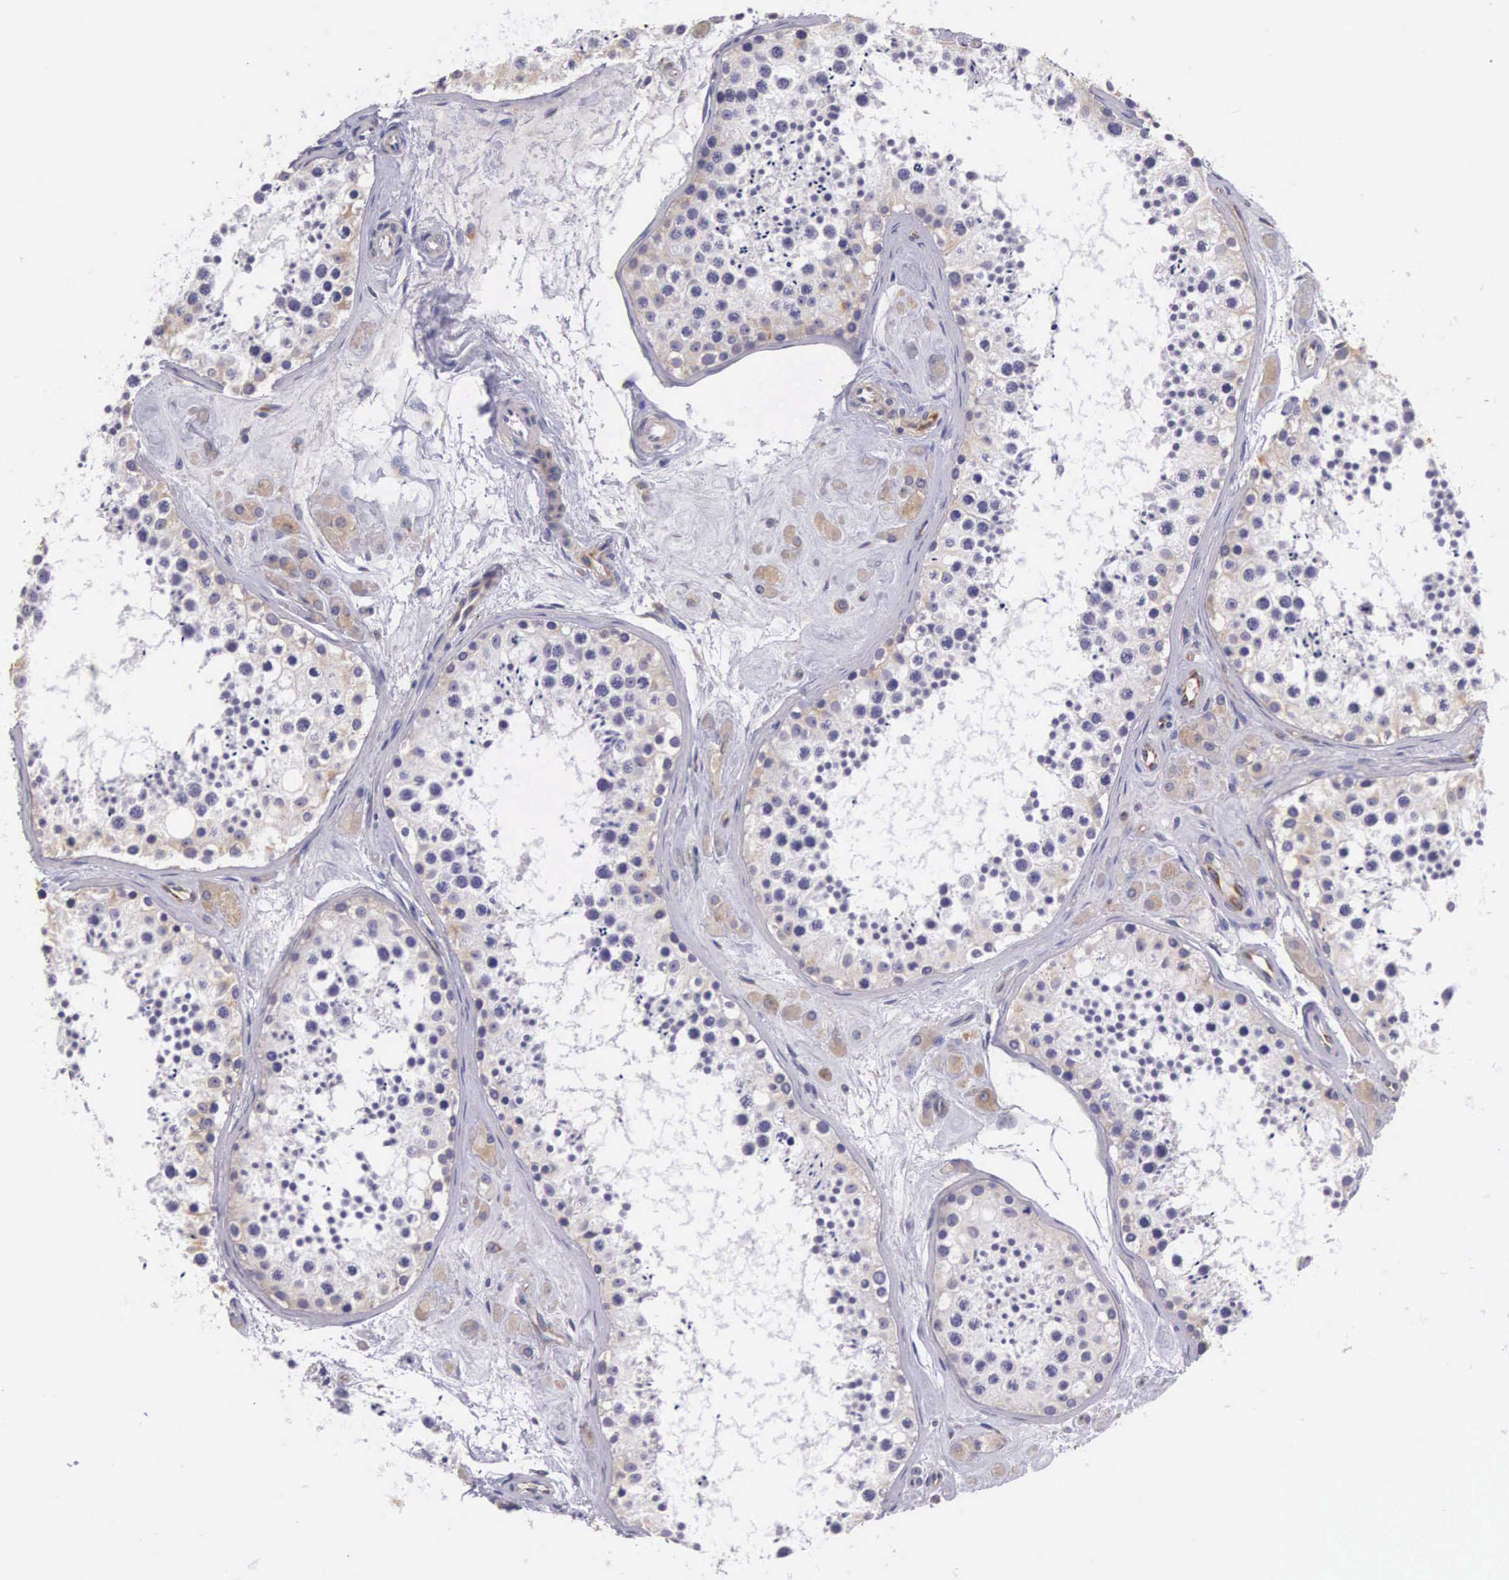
{"staining": {"intensity": "weak", "quantity": "<25%", "location": "cytoplasmic/membranous"}, "tissue": "testis", "cell_type": "Cells in seminiferous ducts", "image_type": "normal", "snomed": [{"axis": "morphology", "description": "Normal tissue, NOS"}, {"axis": "topography", "description": "Testis"}], "caption": "This is a photomicrograph of IHC staining of normal testis, which shows no staining in cells in seminiferous ducts.", "gene": "OSBPL3", "patient": {"sex": "male", "age": 38}}